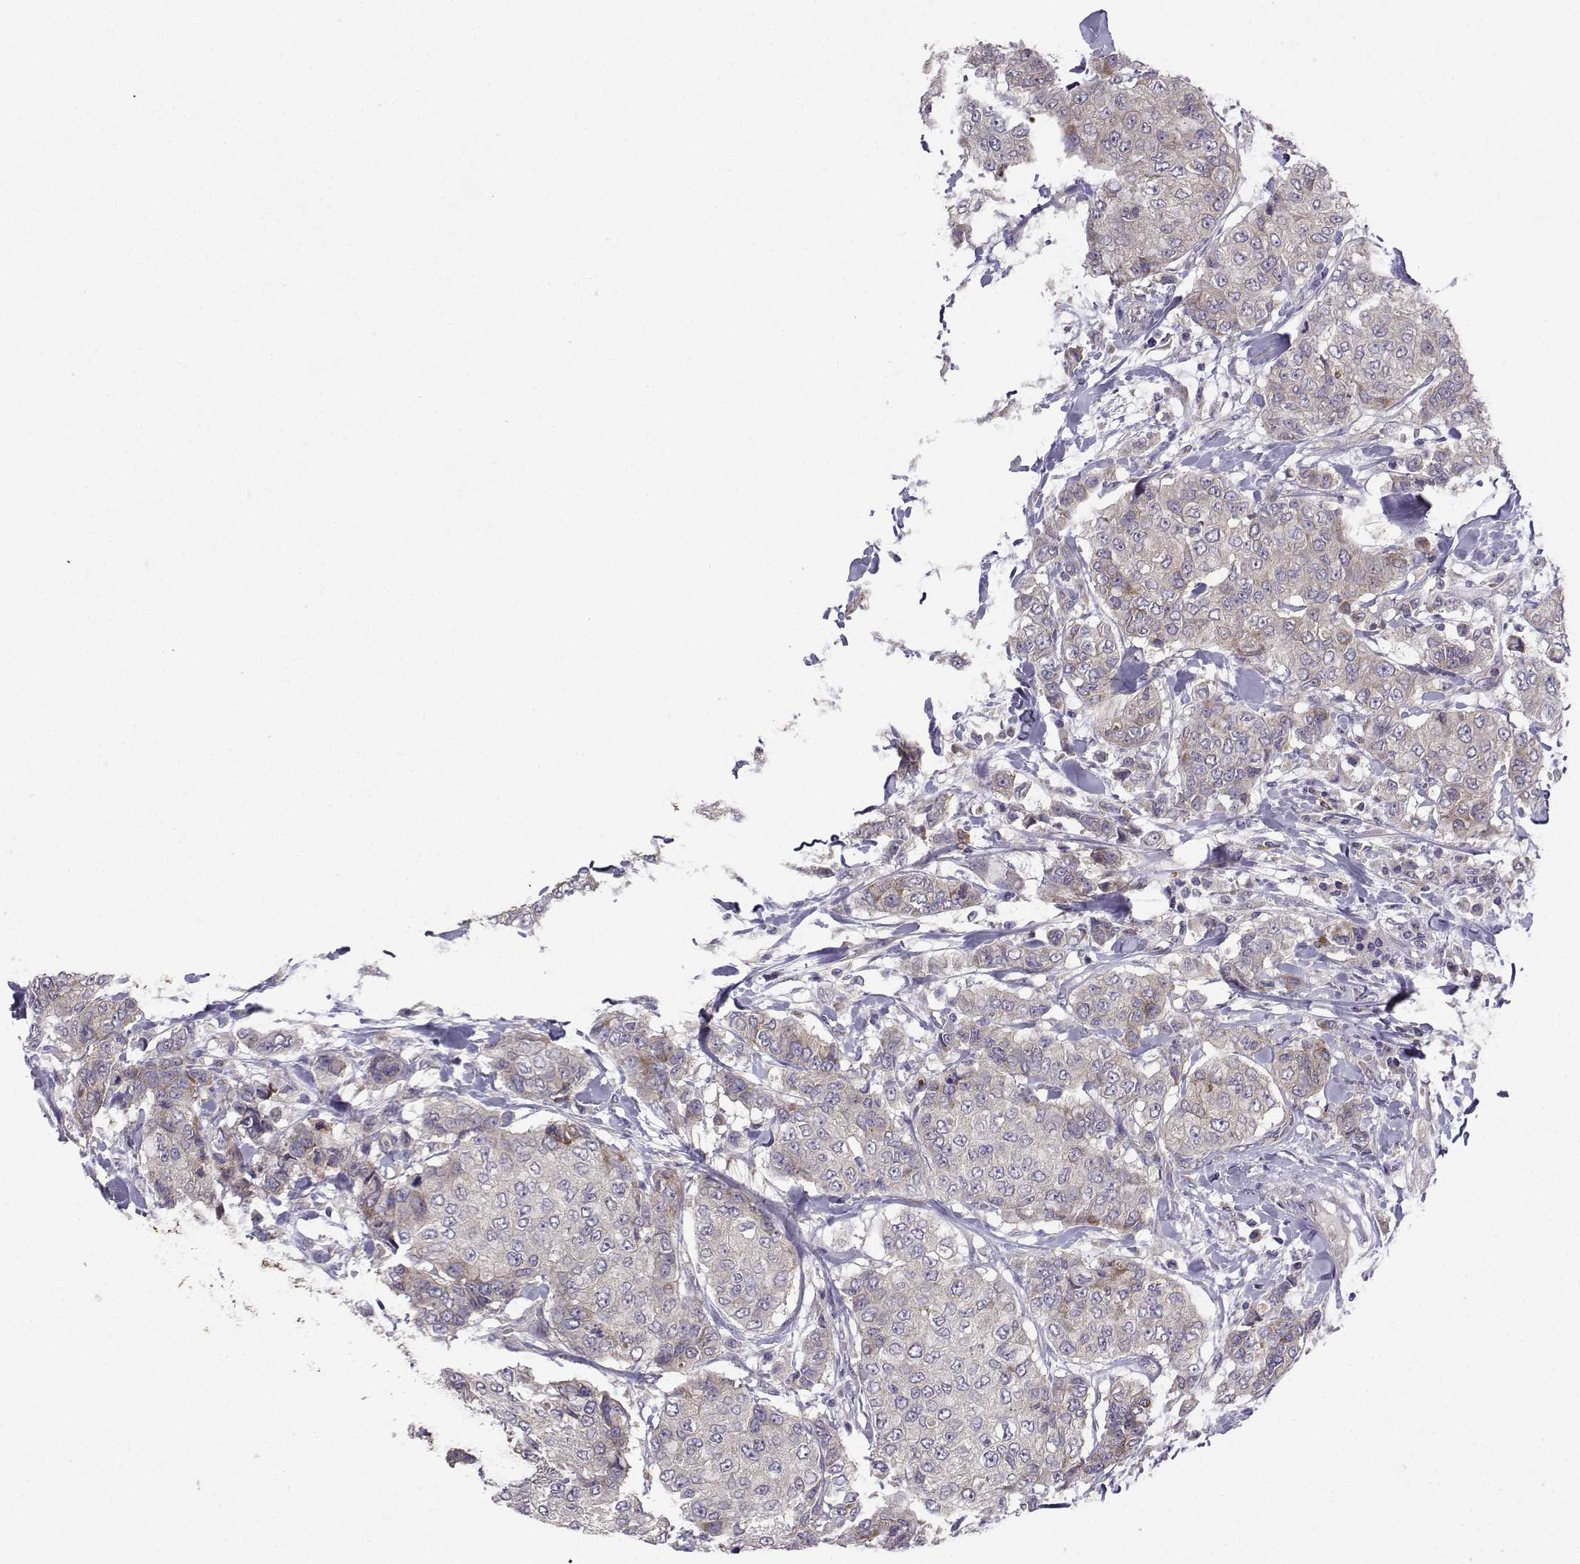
{"staining": {"intensity": "weak", "quantity": "25%-75%", "location": "cytoplasmic/membranous"}, "tissue": "breast cancer", "cell_type": "Tumor cells", "image_type": "cancer", "snomed": [{"axis": "morphology", "description": "Duct carcinoma"}, {"axis": "topography", "description": "Breast"}], "caption": "A high-resolution histopathology image shows immunohistochemistry staining of breast cancer (intraductal carcinoma), which reveals weak cytoplasmic/membranous positivity in about 25%-75% of tumor cells. Using DAB (brown) and hematoxylin (blue) stains, captured at high magnification using brightfield microscopy.", "gene": "STXBP5", "patient": {"sex": "female", "age": 27}}